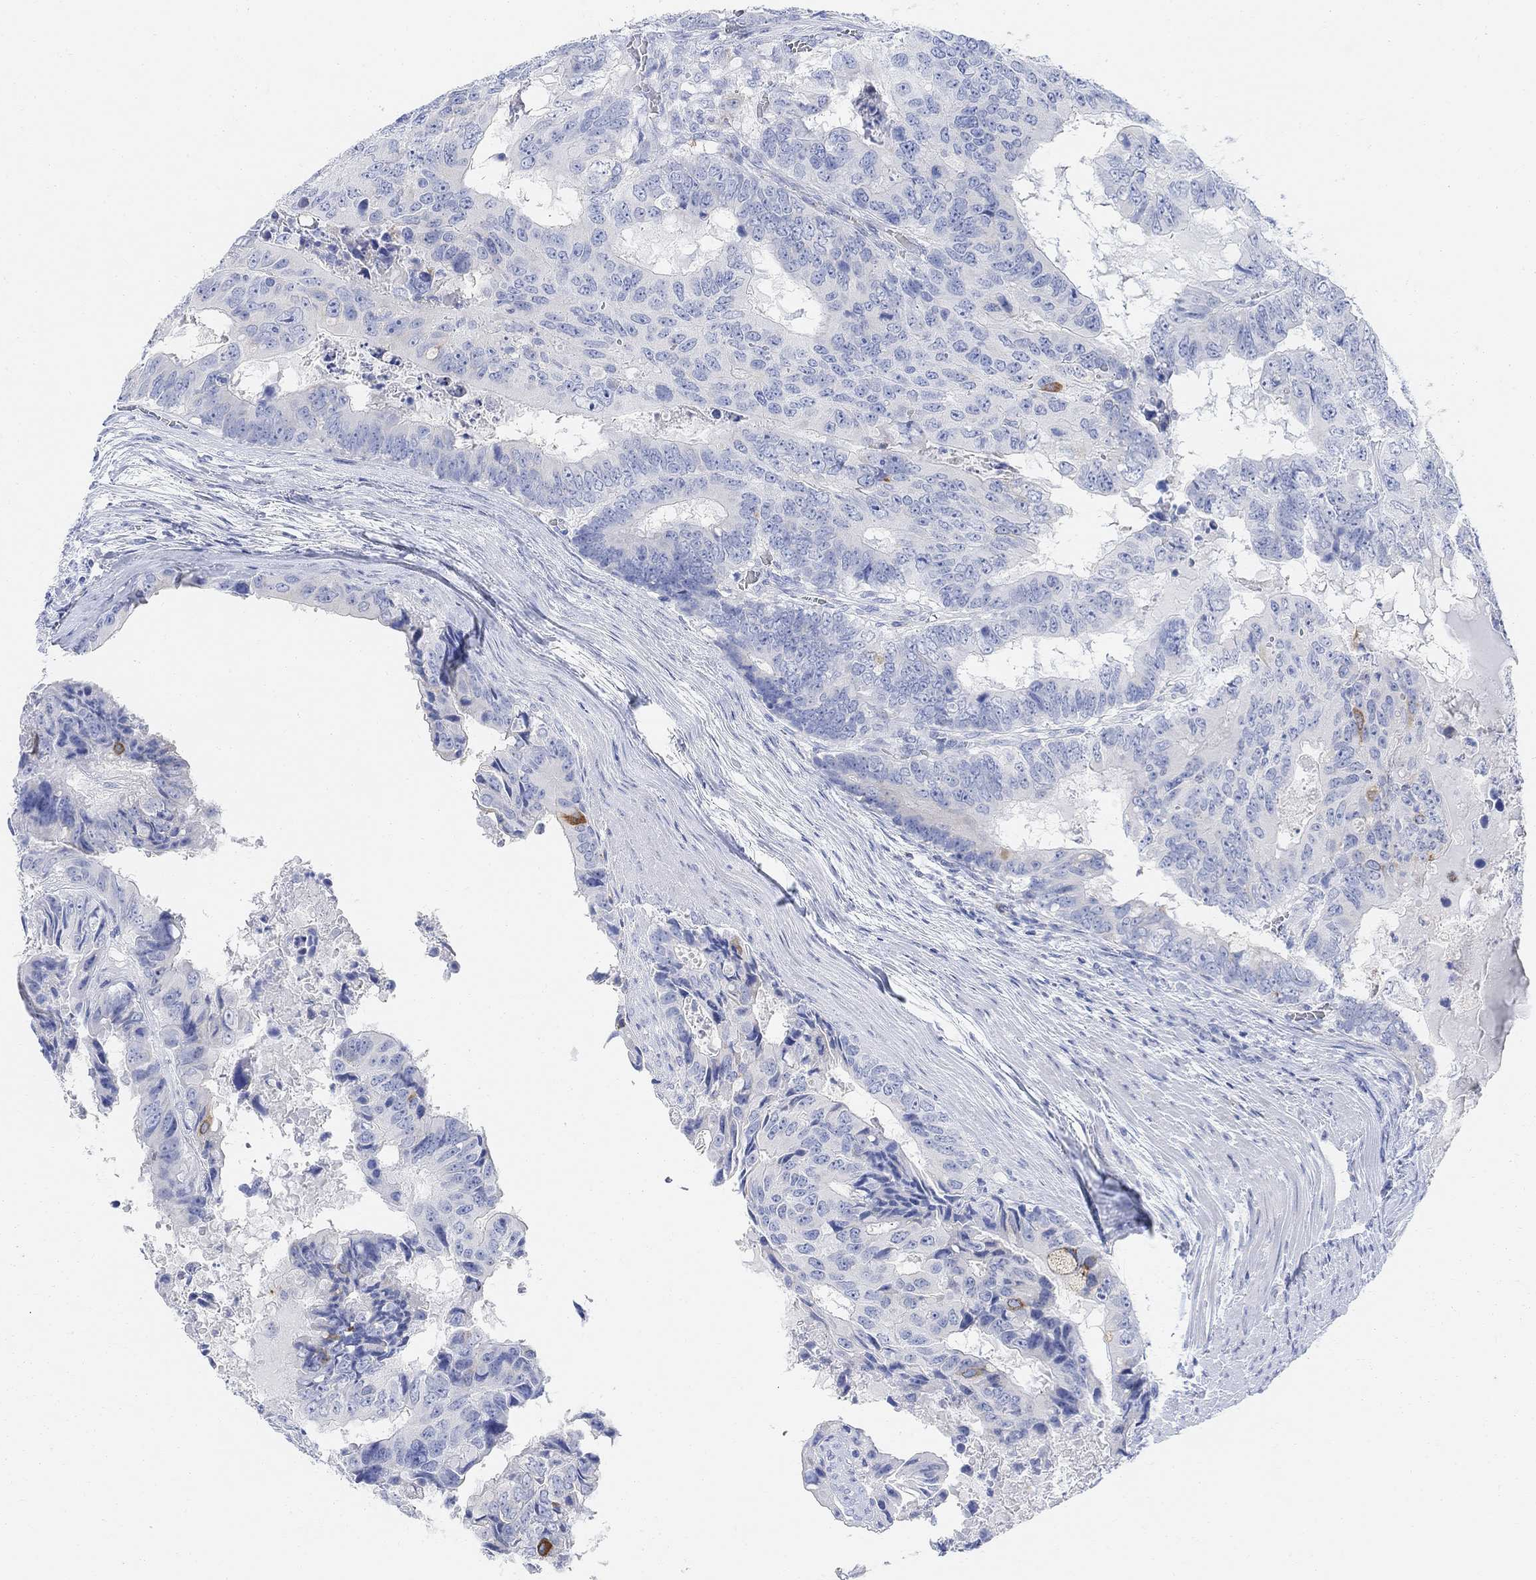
{"staining": {"intensity": "negative", "quantity": "none", "location": "none"}, "tissue": "colorectal cancer", "cell_type": "Tumor cells", "image_type": "cancer", "snomed": [{"axis": "morphology", "description": "Adenocarcinoma, NOS"}, {"axis": "topography", "description": "Colon"}], "caption": "DAB immunohistochemical staining of adenocarcinoma (colorectal) reveals no significant positivity in tumor cells.", "gene": "RETNLB", "patient": {"sex": "male", "age": 79}}